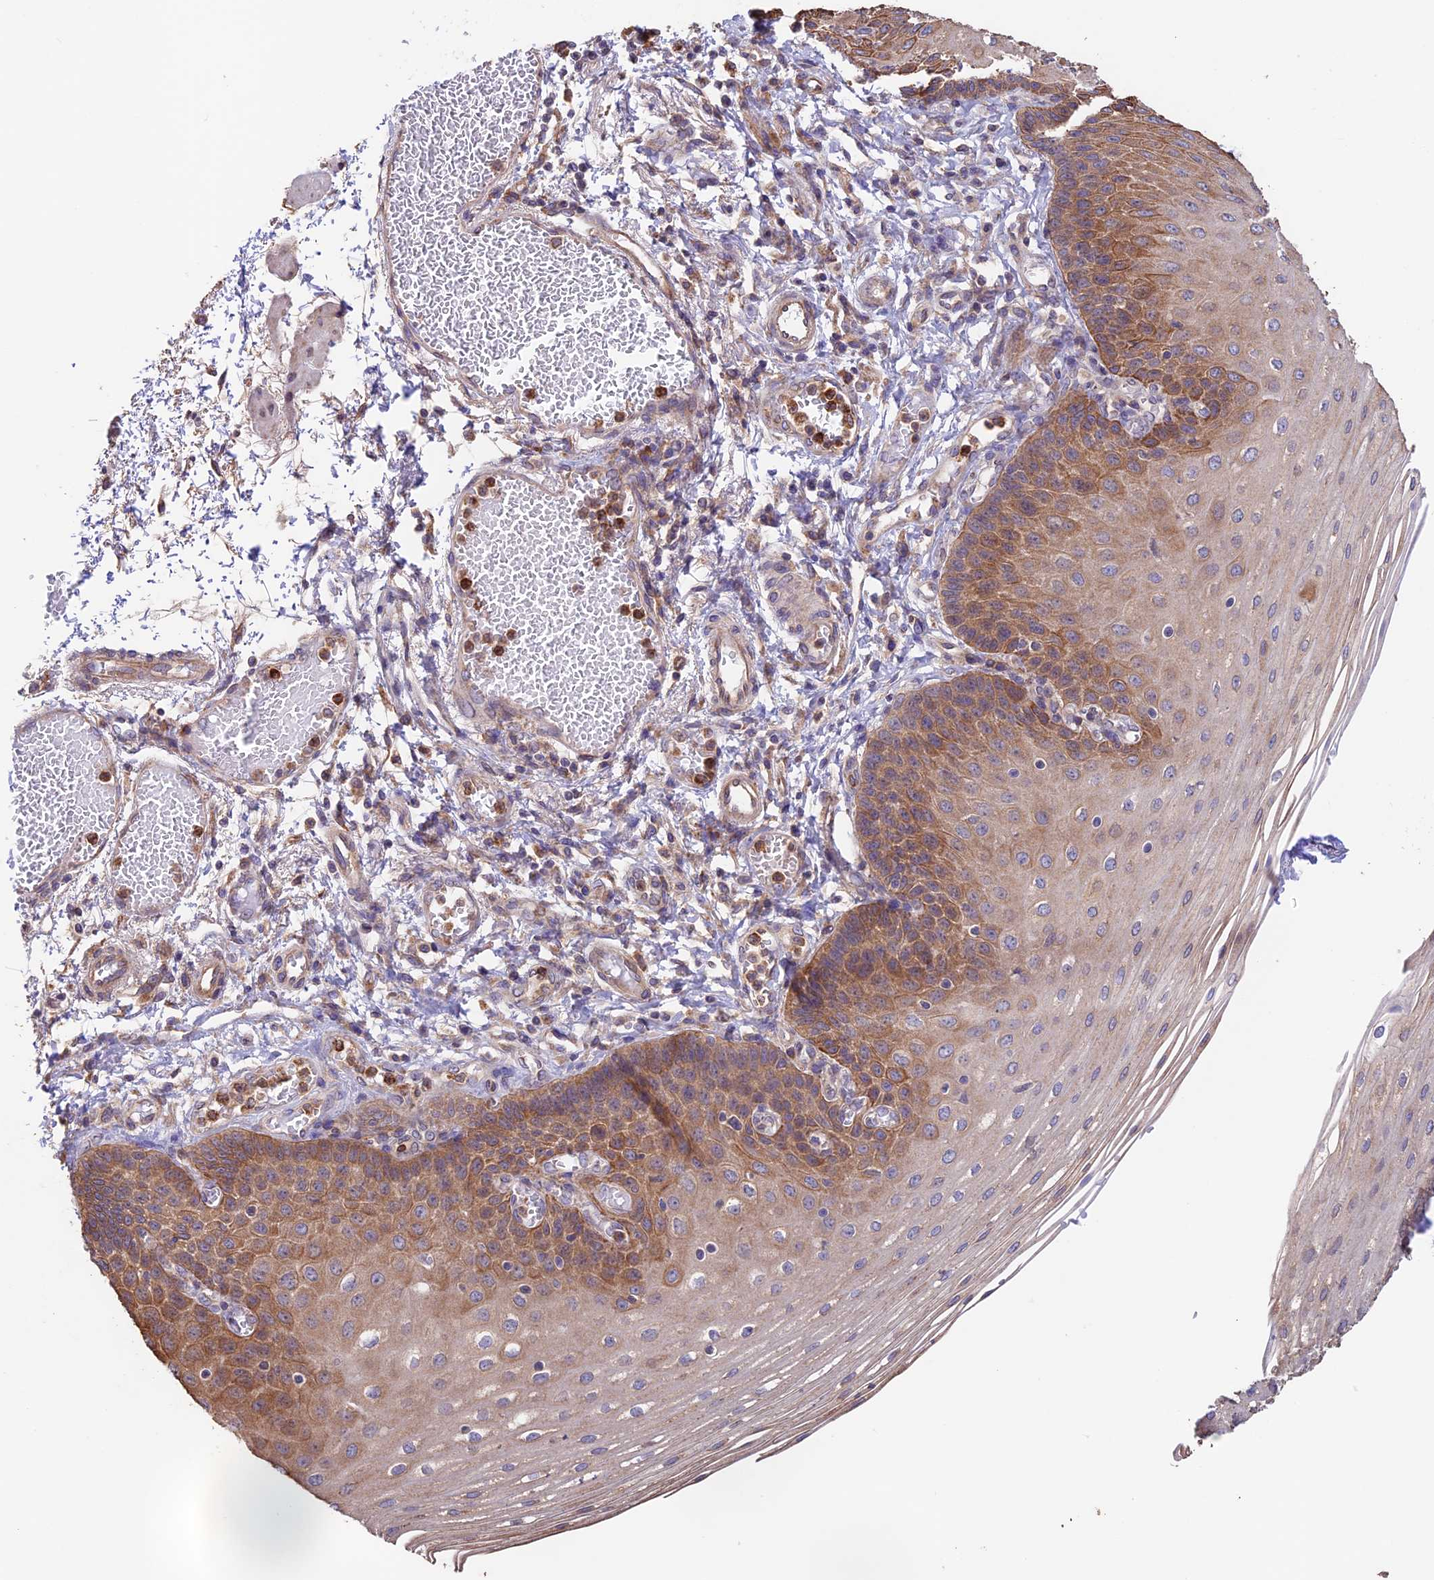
{"staining": {"intensity": "strong", "quantity": "25%-75%", "location": "cytoplasmic/membranous"}, "tissue": "esophagus", "cell_type": "Squamous epithelial cells", "image_type": "normal", "snomed": [{"axis": "morphology", "description": "Normal tissue, NOS"}, {"axis": "topography", "description": "Esophagus"}], "caption": "Immunohistochemical staining of normal esophagus demonstrates high levels of strong cytoplasmic/membranous expression in about 25%-75% of squamous epithelial cells. The protein is stained brown, and the nuclei are stained in blue (DAB (3,3'-diaminobenzidine) IHC with brightfield microscopy, high magnification).", "gene": "EMC3", "patient": {"sex": "male", "age": 81}}